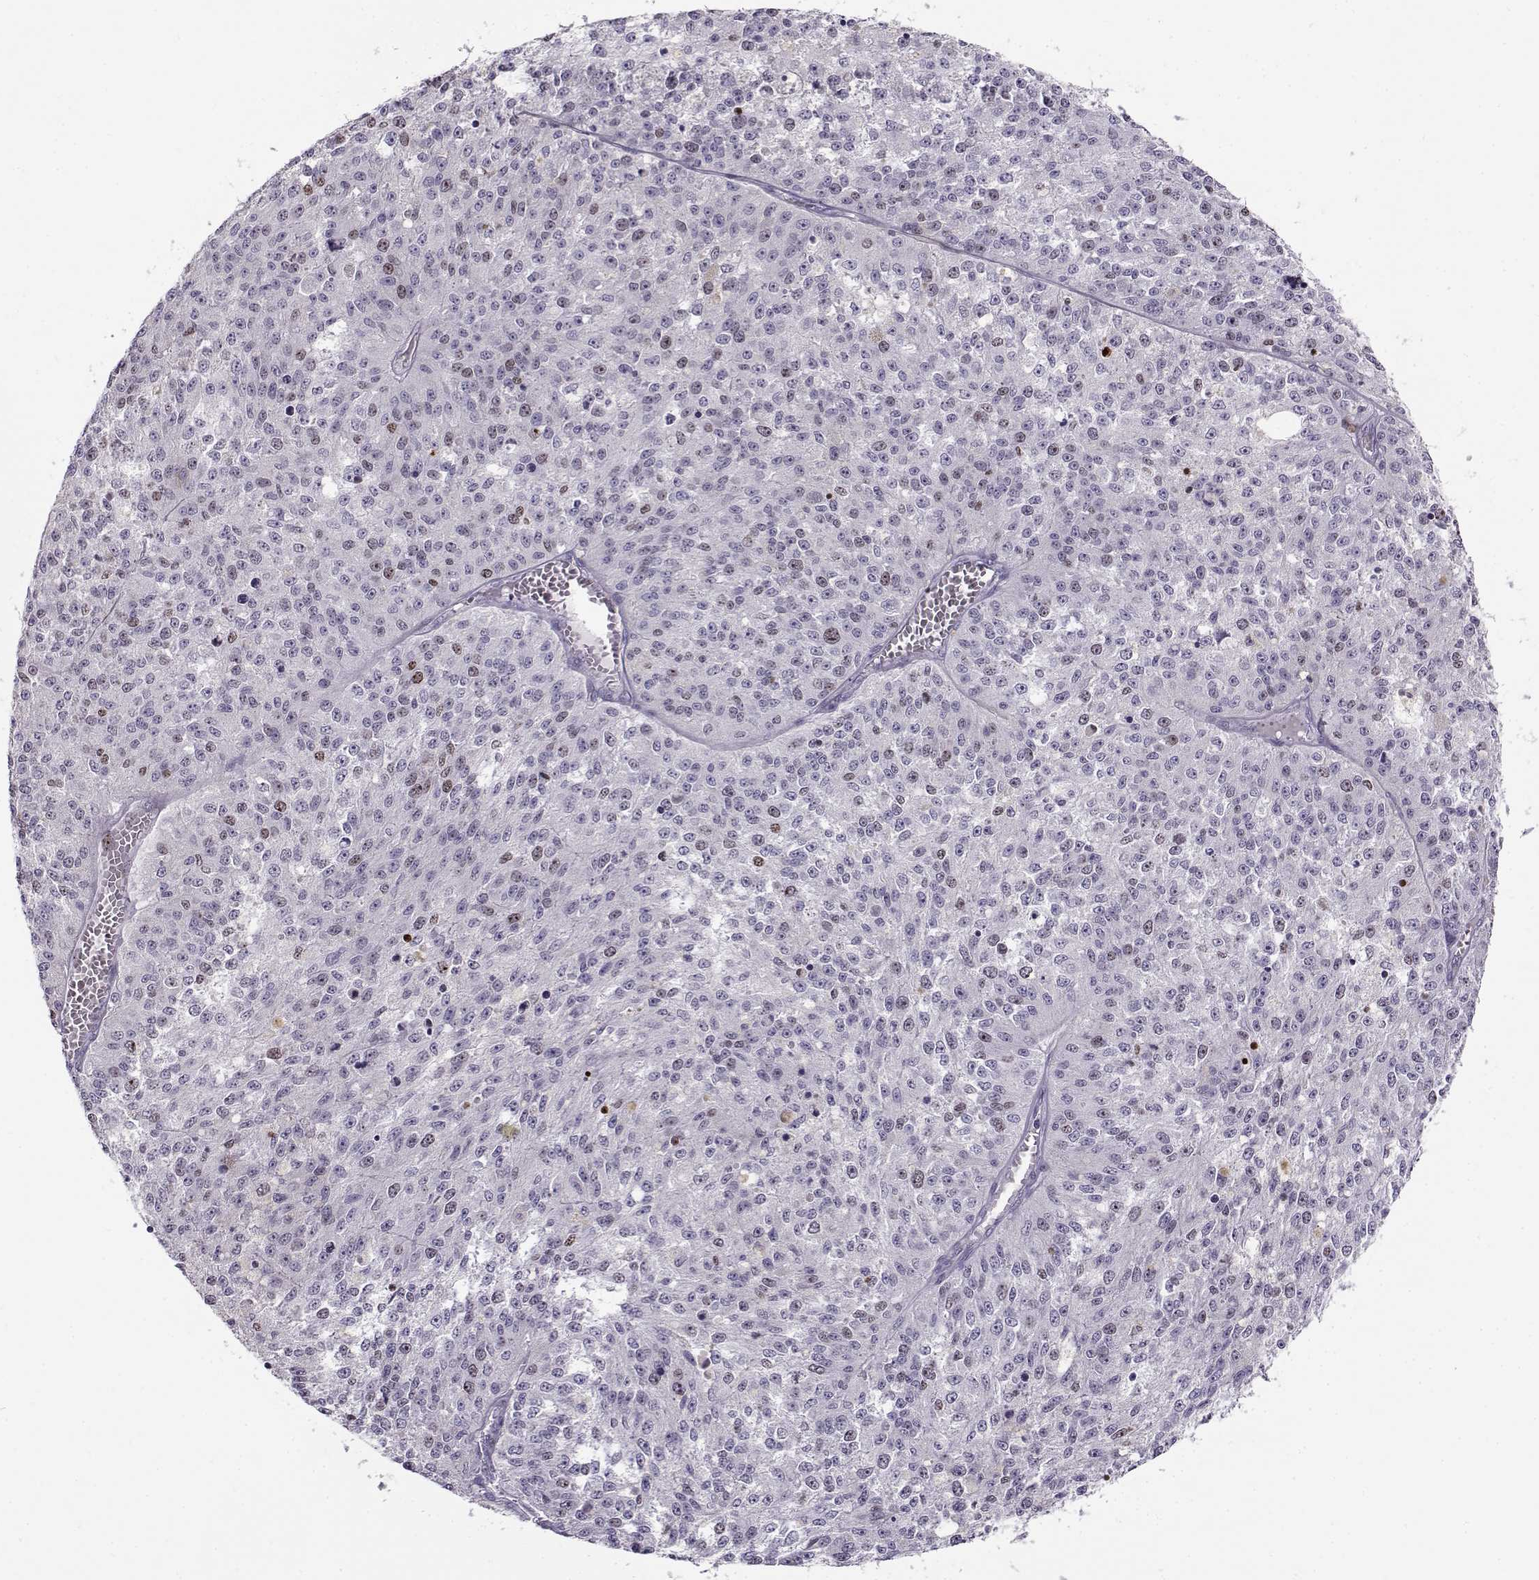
{"staining": {"intensity": "weak", "quantity": "<25%", "location": "nuclear"}, "tissue": "melanoma", "cell_type": "Tumor cells", "image_type": "cancer", "snomed": [{"axis": "morphology", "description": "Malignant melanoma, Metastatic site"}, {"axis": "topography", "description": "Lymph node"}], "caption": "Histopathology image shows no protein expression in tumor cells of malignant melanoma (metastatic site) tissue.", "gene": "NPW", "patient": {"sex": "female", "age": 64}}